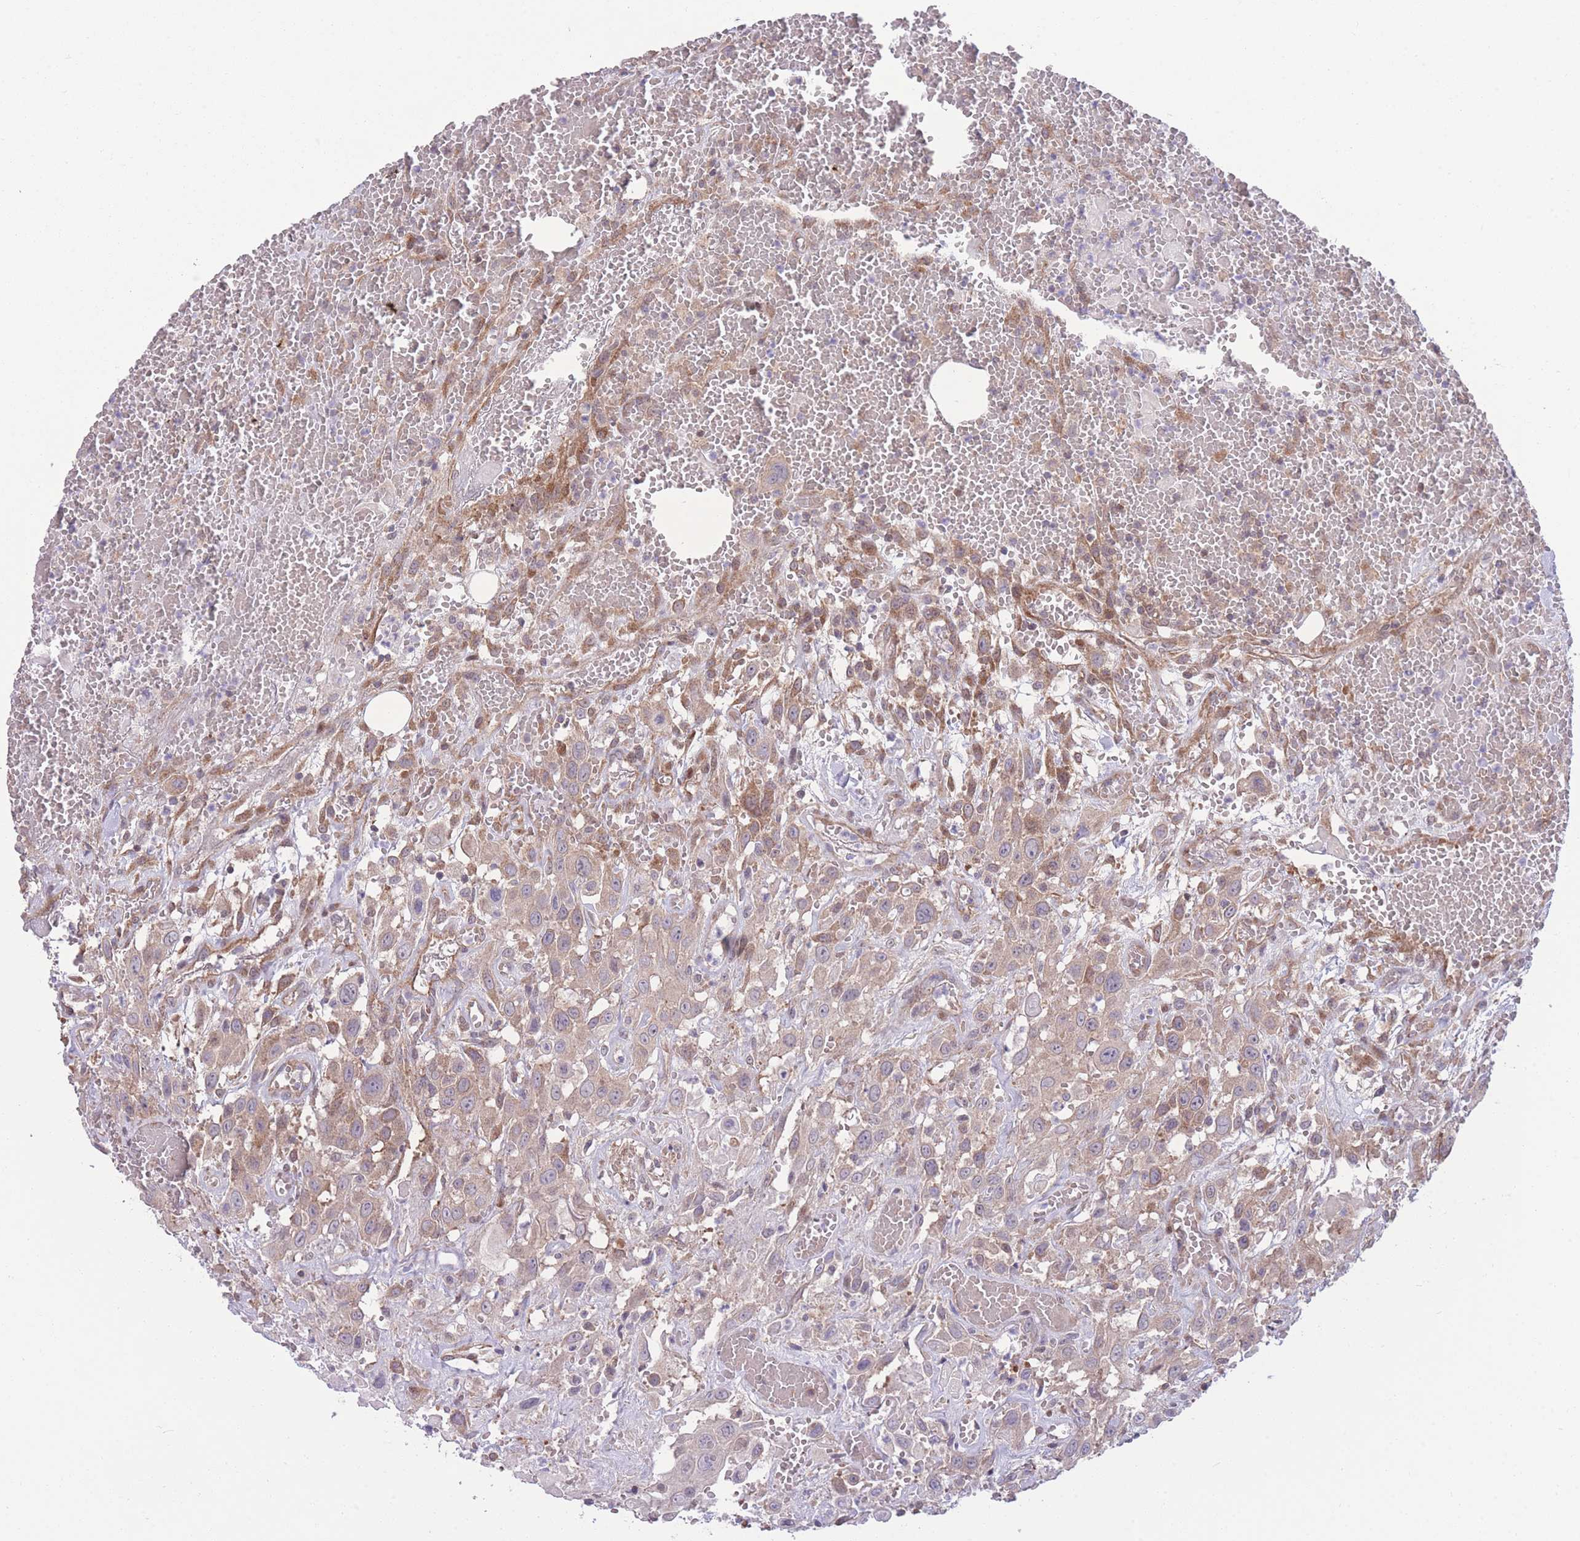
{"staining": {"intensity": "weak", "quantity": "25%-75%", "location": "cytoplasmic/membranous"}, "tissue": "head and neck cancer", "cell_type": "Tumor cells", "image_type": "cancer", "snomed": [{"axis": "morphology", "description": "Squamous cell carcinoma, NOS"}, {"axis": "topography", "description": "Head-Neck"}], "caption": "A high-resolution image shows IHC staining of head and neck squamous cell carcinoma, which reveals weak cytoplasmic/membranous expression in approximately 25%-75% of tumor cells.", "gene": "RIC8A", "patient": {"sex": "male", "age": 81}}